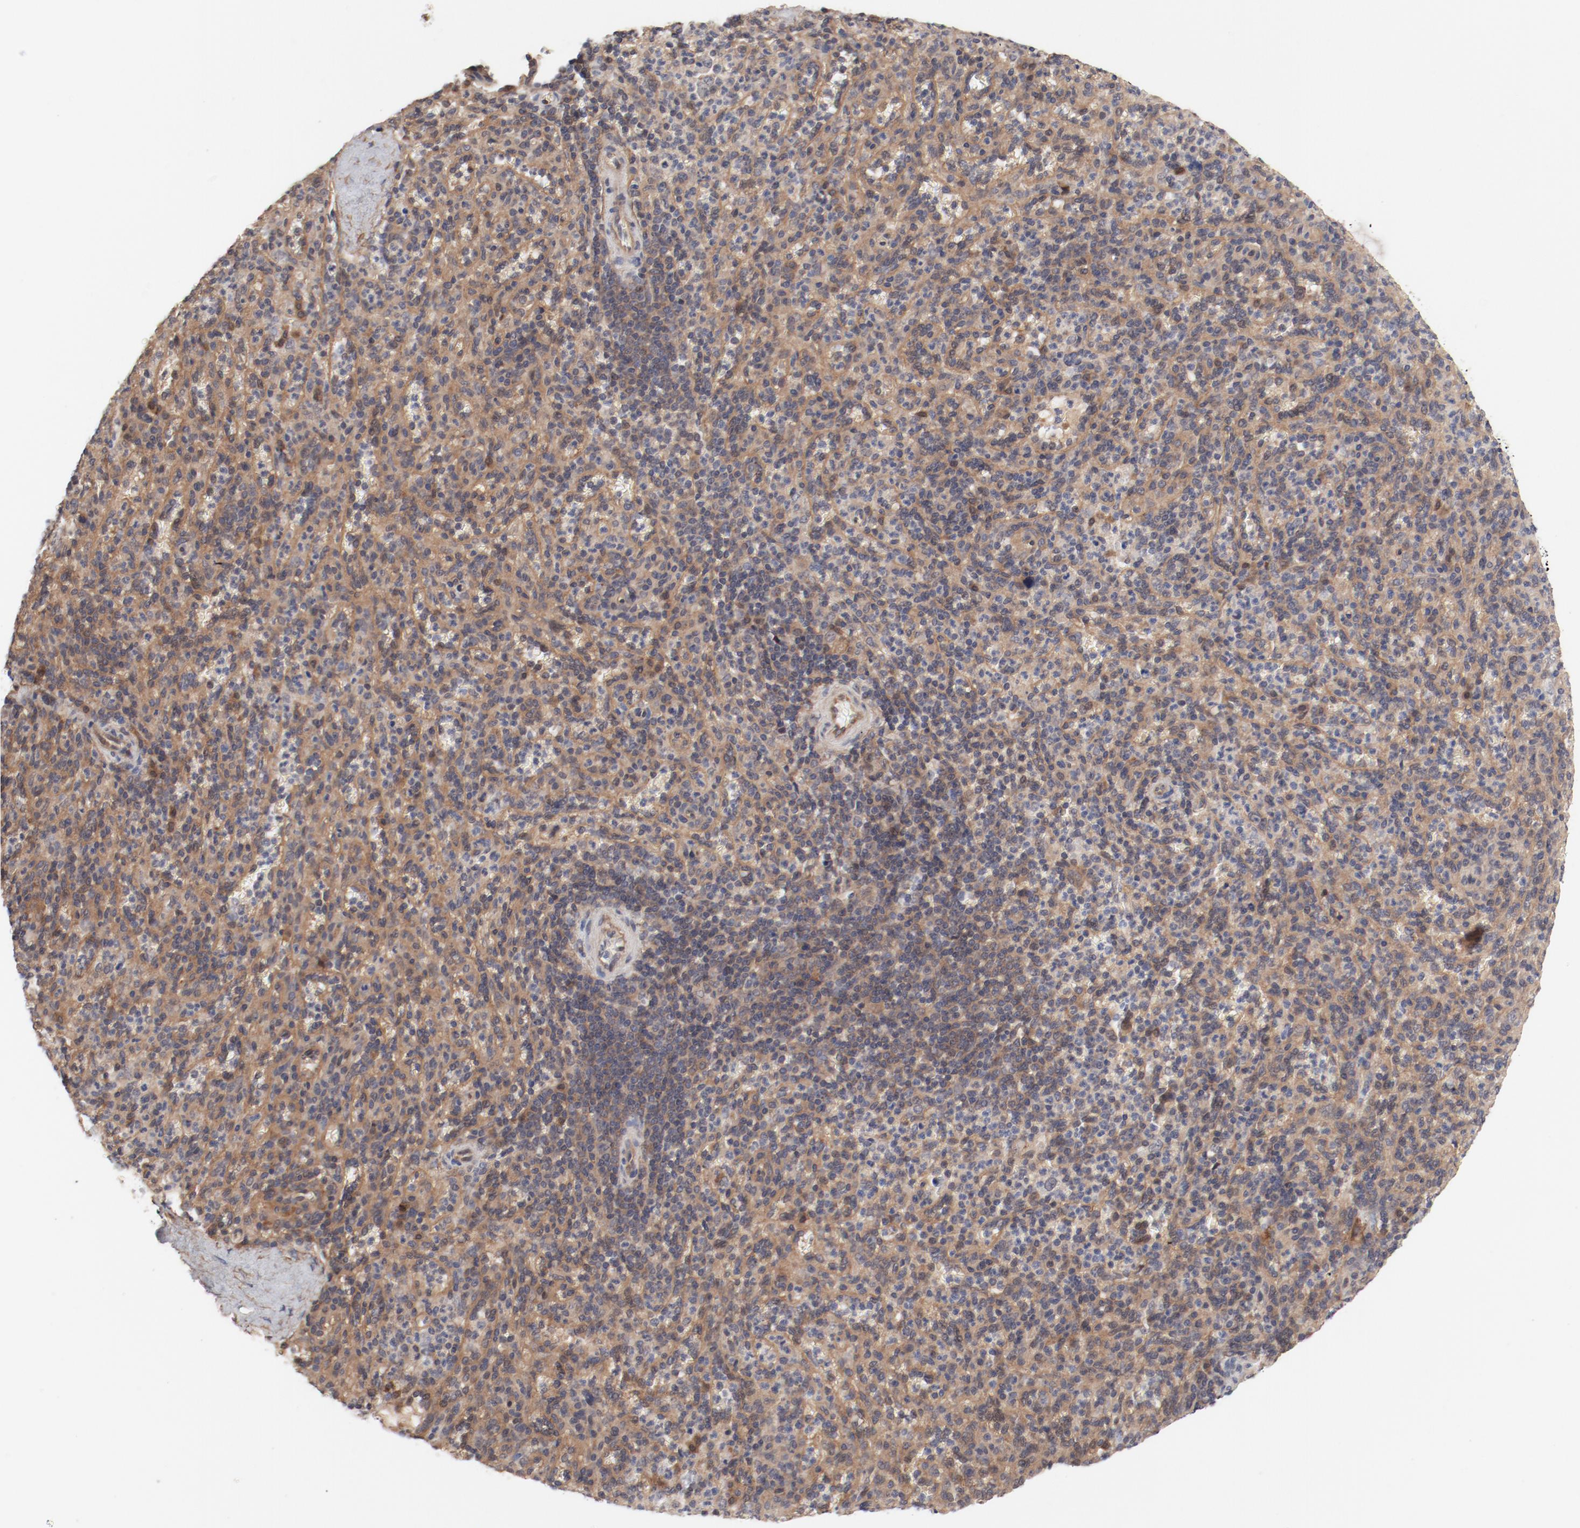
{"staining": {"intensity": "negative", "quantity": "none", "location": "none"}, "tissue": "spleen", "cell_type": "Cells in red pulp", "image_type": "normal", "snomed": [{"axis": "morphology", "description": "Normal tissue, NOS"}, {"axis": "topography", "description": "Spleen"}], "caption": "The image reveals no staining of cells in red pulp in normal spleen.", "gene": "PITPNM2", "patient": {"sex": "male", "age": 36}}